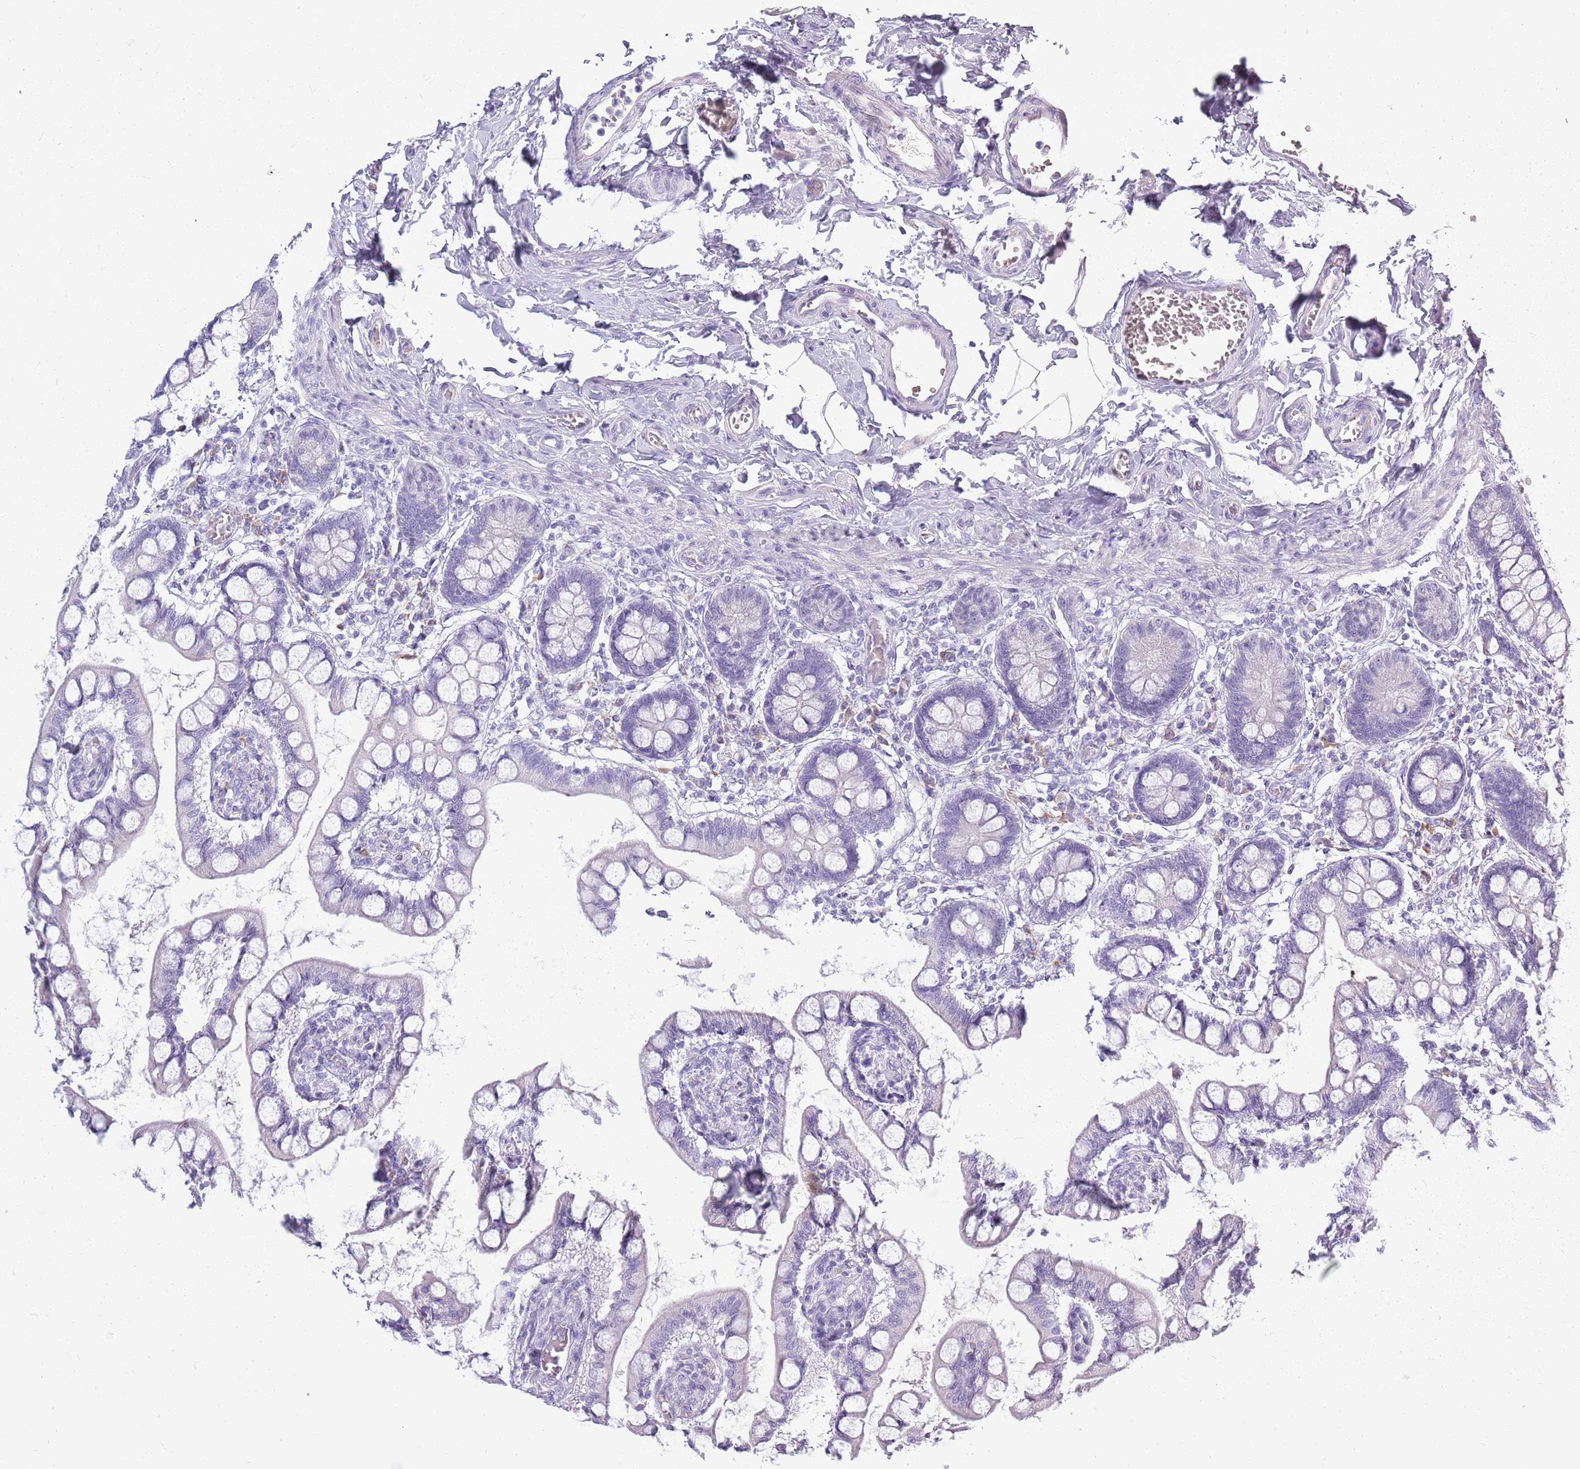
{"staining": {"intensity": "negative", "quantity": "none", "location": "none"}, "tissue": "small intestine", "cell_type": "Glandular cells", "image_type": "normal", "snomed": [{"axis": "morphology", "description": "Normal tissue, NOS"}, {"axis": "topography", "description": "Small intestine"}], "caption": "The image displays no staining of glandular cells in normal small intestine. (Brightfield microscopy of DAB IHC at high magnification).", "gene": "ZNF425", "patient": {"sex": "male", "age": 52}}